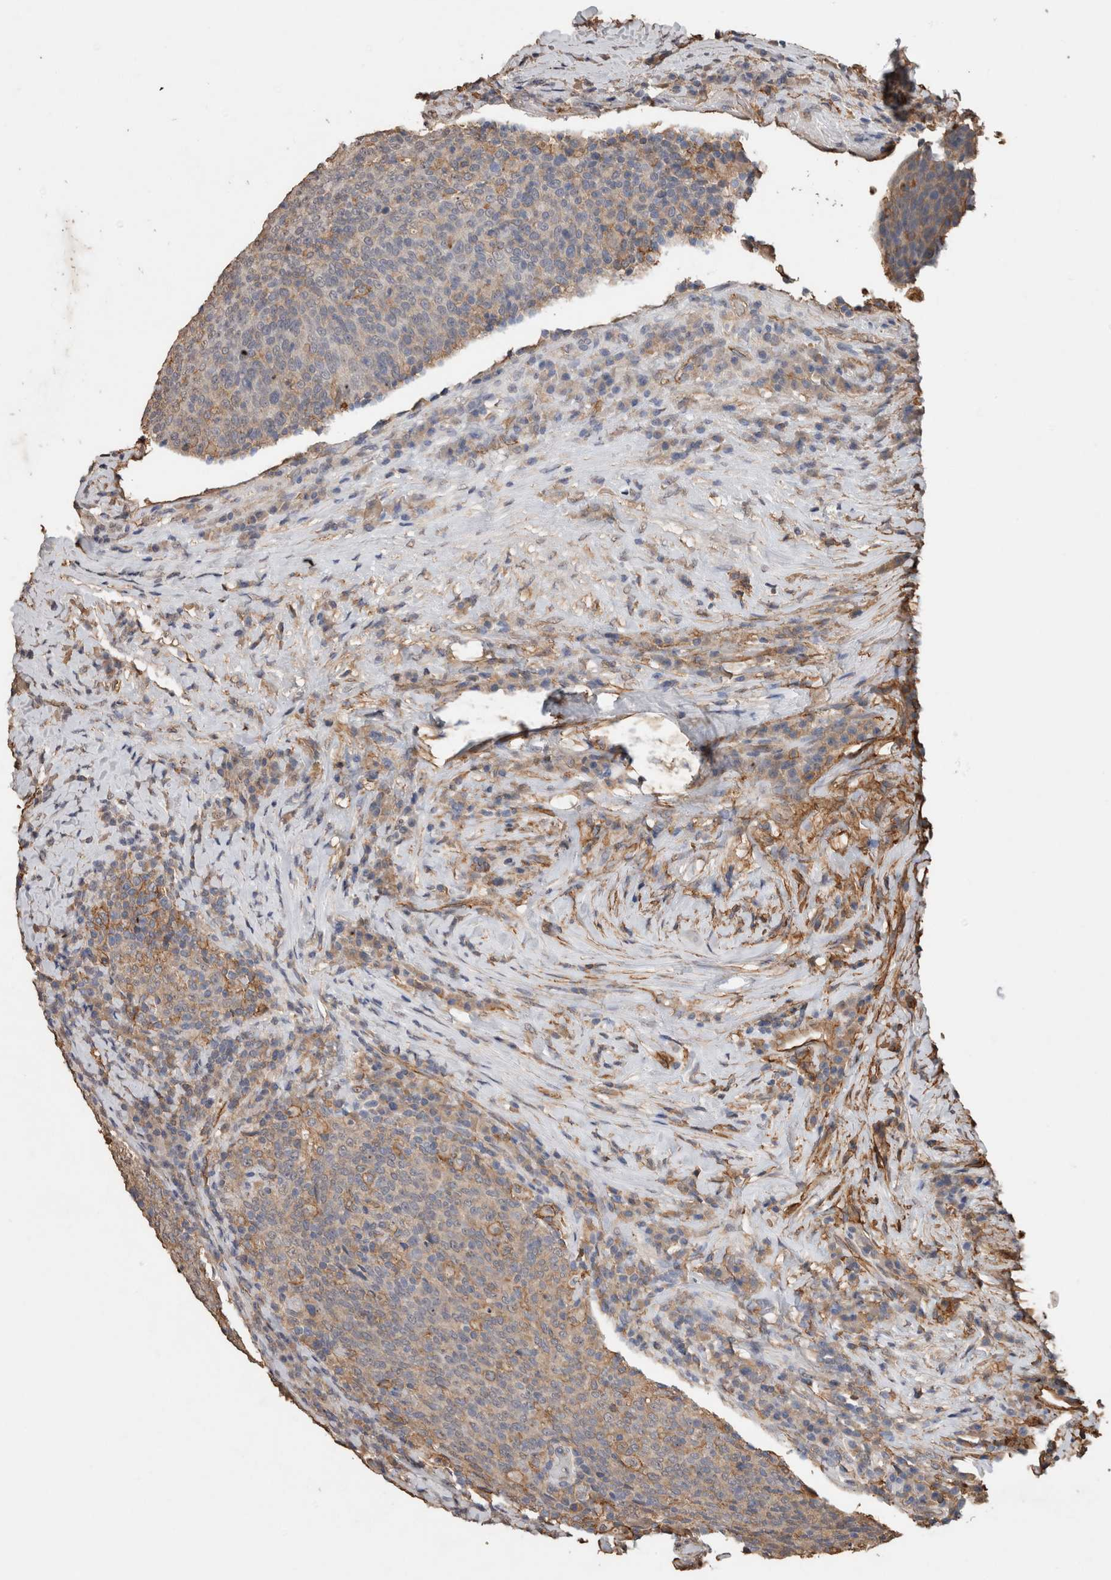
{"staining": {"intensity": "weak", "quantity": "<25%", "location": "cytoplasmic/membranous"}, "tissue": "head and neck cancer", "cell_type": "Tumor cells", "image_type": "cancer", "snomed": [{"axis": "morphology", "description": "Squamous cell carcinoma, NOS"}, {"axis": "morphology", "description": "Squamous cell carcinoma, metastatic, NOS"}, {"axis": "topography", "description": "Lymph node"}, {"axis": "topography", "description": "Head-Neck"}], "caption": "The histopathology image shows no staining of tumor cells in head and neck cancer (metastatic squamous cell carcinoma). The staining was performed using DAB (3,3'-diaminobenzidine) to visualize the protein expression in brown, while the nuclei were stained in blue with hematoxylin (Magnification: 20x).", "gene": "S100A10", "patient": {"sex": "male", "age": 62}}